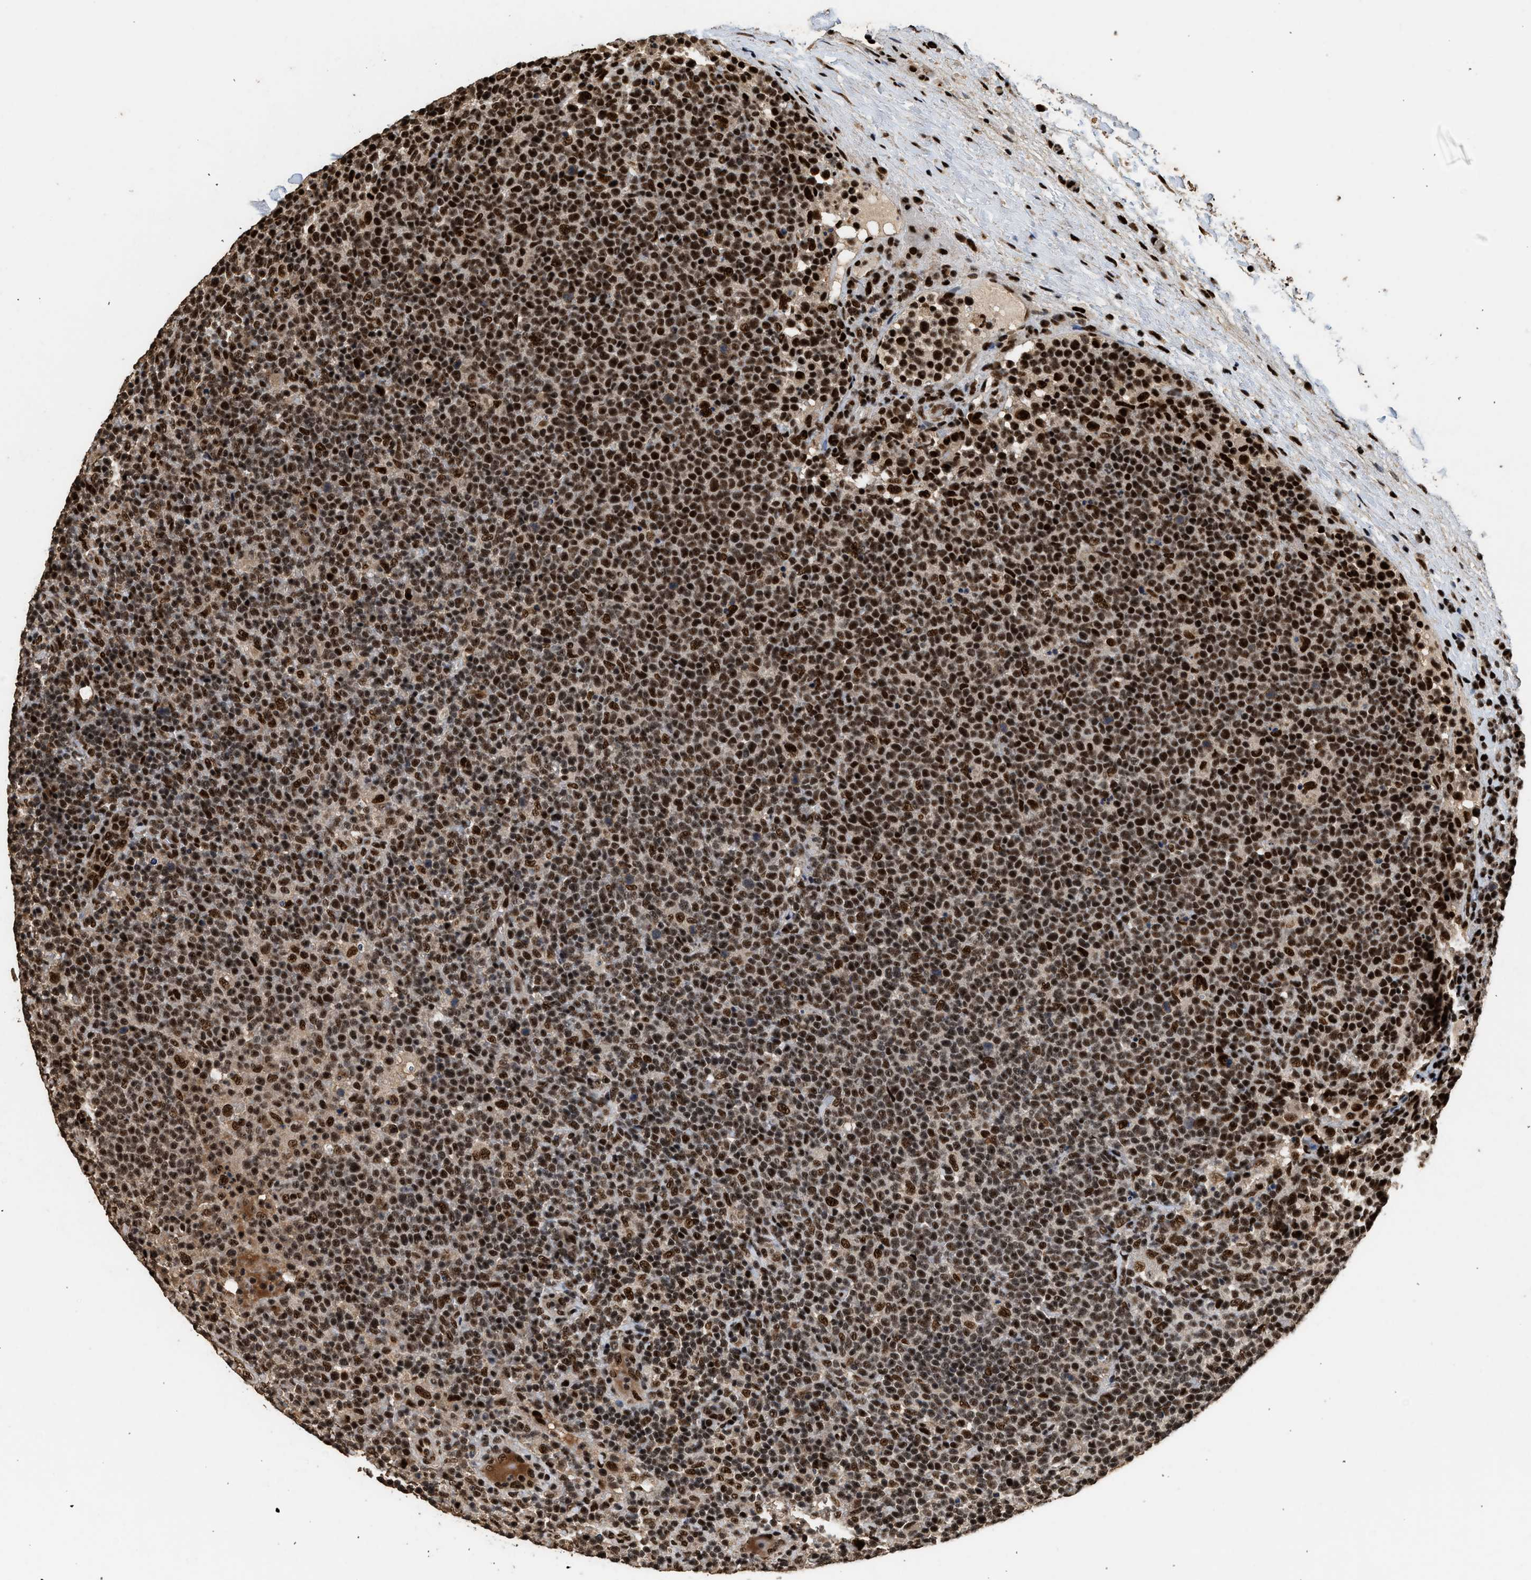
{"staining": {"intensity": "strong", "quantity": ">75%", "location": "nuclear"}, "tissue": "lymphoma", "cell_type": "Tumor cells", "image_type": "cancer", "snomed": [{"axis": "morphology", "description": "Malignant lymphoma, non-Hodgkin's type, High grade"}, {"axis": "topography", "description": "Lymph node"}], "caption": "Immunohistochemistry staining of malignant lymphoma, non-Hodgkin's type (high-grade), which displays high levels of strong nuclear positivity in approximately >75% of tumor cells indicating strong nuclear protein expression. The staining was performed using DAB (brown) for protein detection and nuclei were counterstained in hematoxylin (blue).", "gene": "PPP4R3B", "patient": {"sex": "male", "age": 61}}